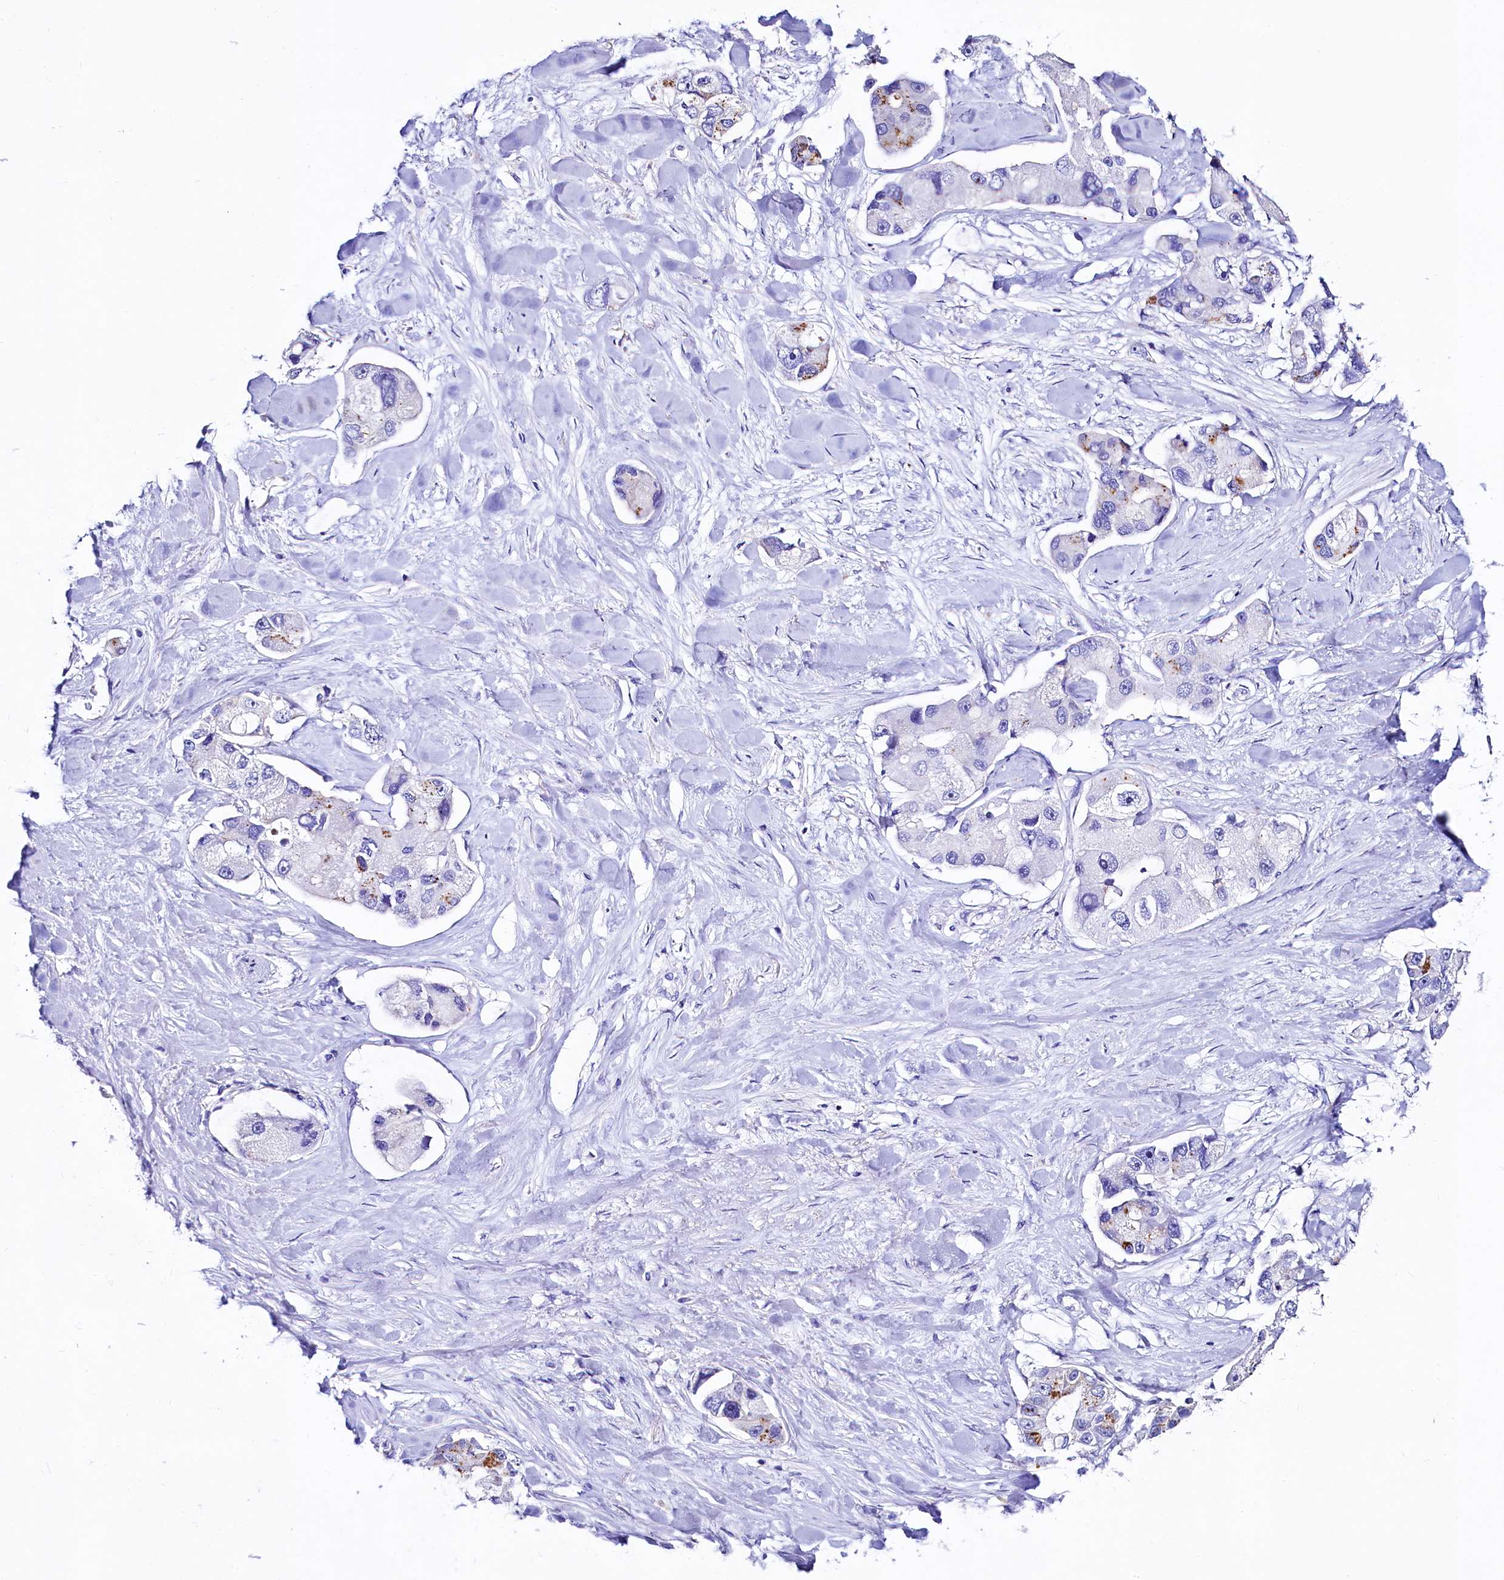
{"staining": {"intensity": "negative", "quantity": "none", "location": "none"}, "tissue": "lung cancer", "cell_type": "Tumor cells", "image_type": "cancer", "snomed": [{"axis": "morphology", "description": "Adenocarcinoma, NOS"}, {"axis": "topography", "description": "Lung"}], "caption": "High magnification brightfield microscopy of lung cancer (adenocarcinoma) stained with DAB (3,3'-diaminobenzidine) (brown) and counterstained with hematoxylin (blue): tumor cells show no significant positivity.", "gene": "RBP3", "patient": {"sex": "female", "age": 54}}